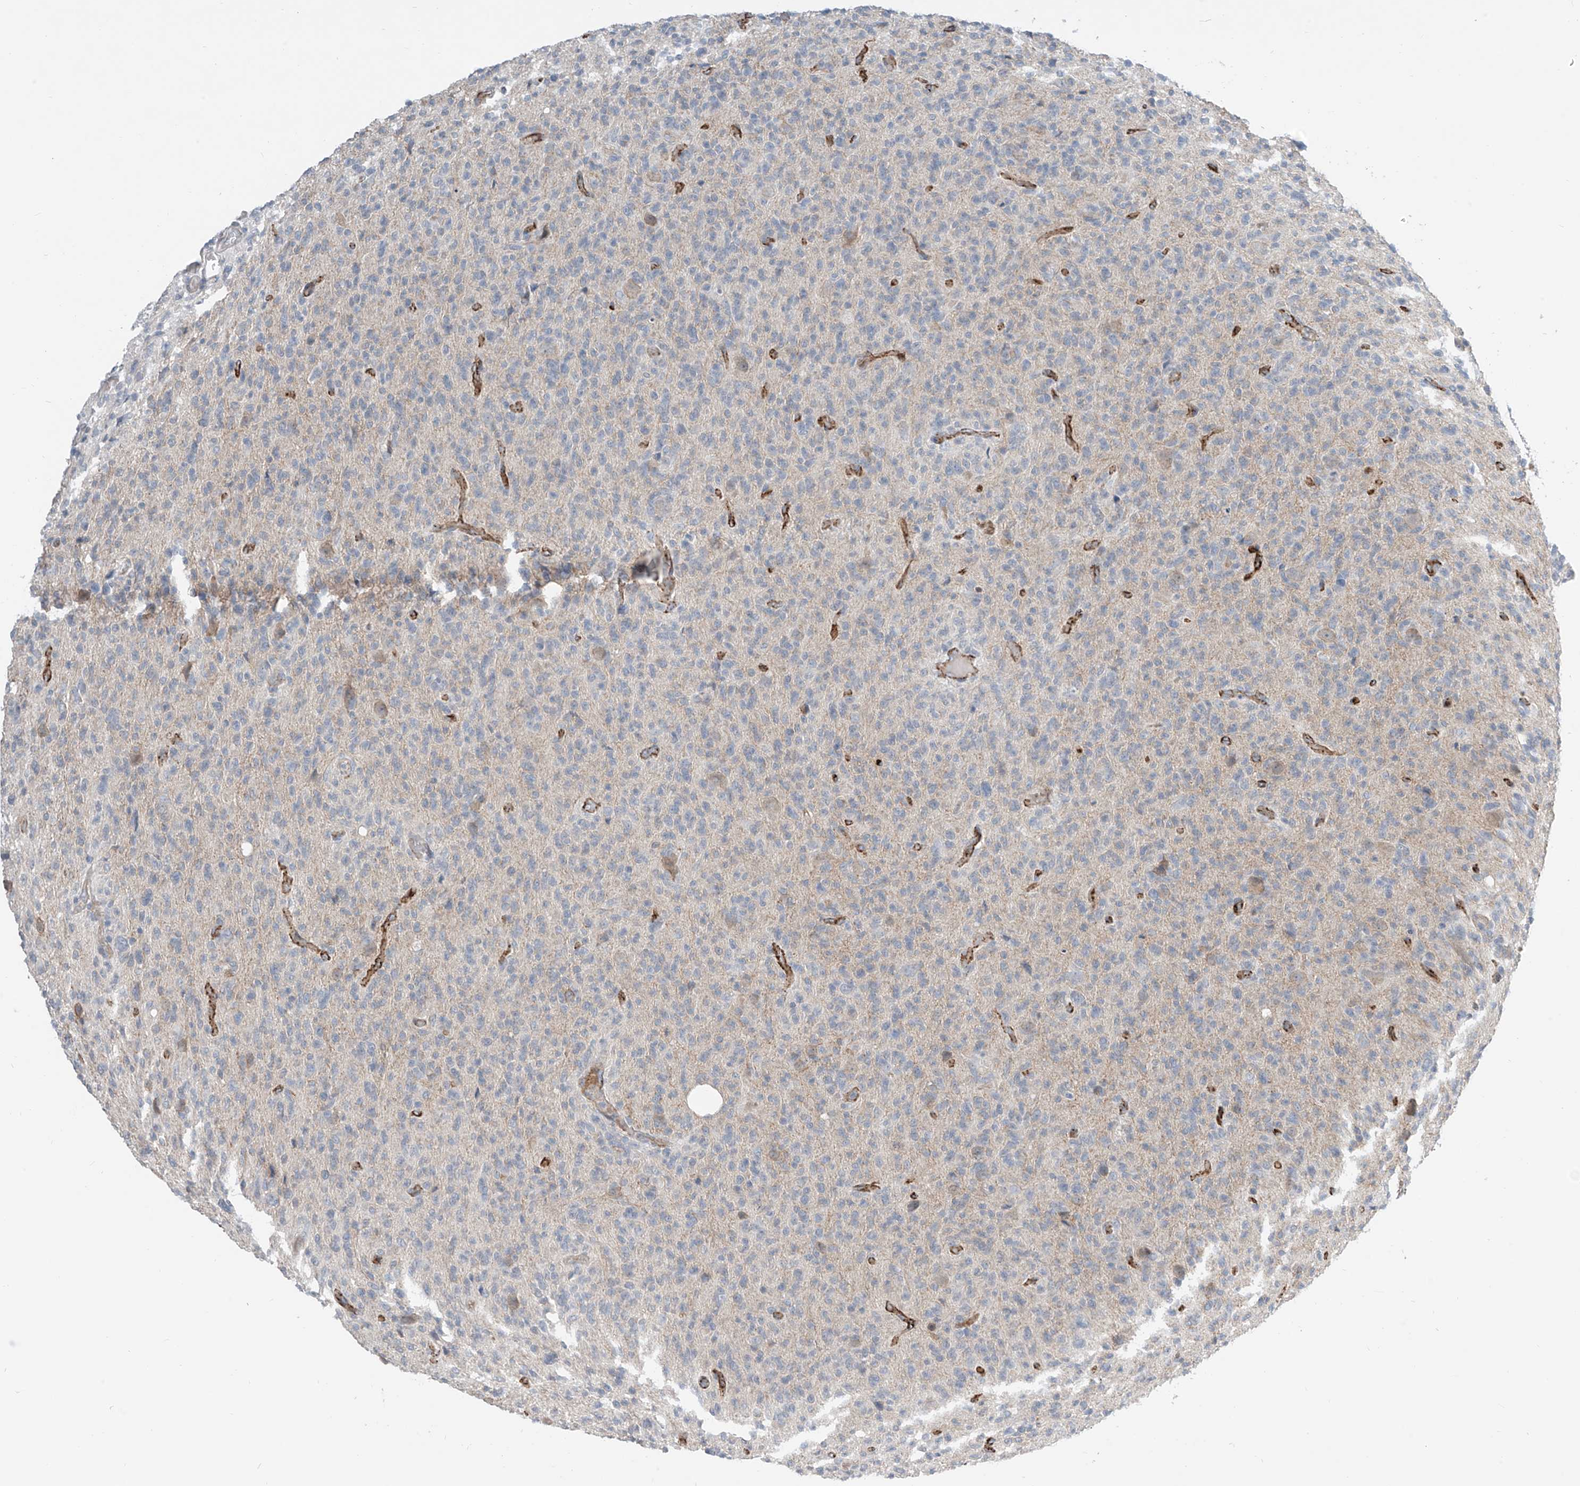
{"staining": {"intensity": "negative", "quantity": "none", "location": "none"}, "tissue": "glioma", "cell_type": "Tumor cells", "image_type": "cancer", "snomed": [{"axis": "morphology", "description": "Glioma, malignant, High grade"}, {"axis": "topography", "description": "Brain"}], "caption": "IHC image of malignant glioma (high-grade) stained for a protein (brown), which reveals no positivity in tumor cells.", "gene": "ABLIM2", "patient": {"sex": "female", "age": 57}}